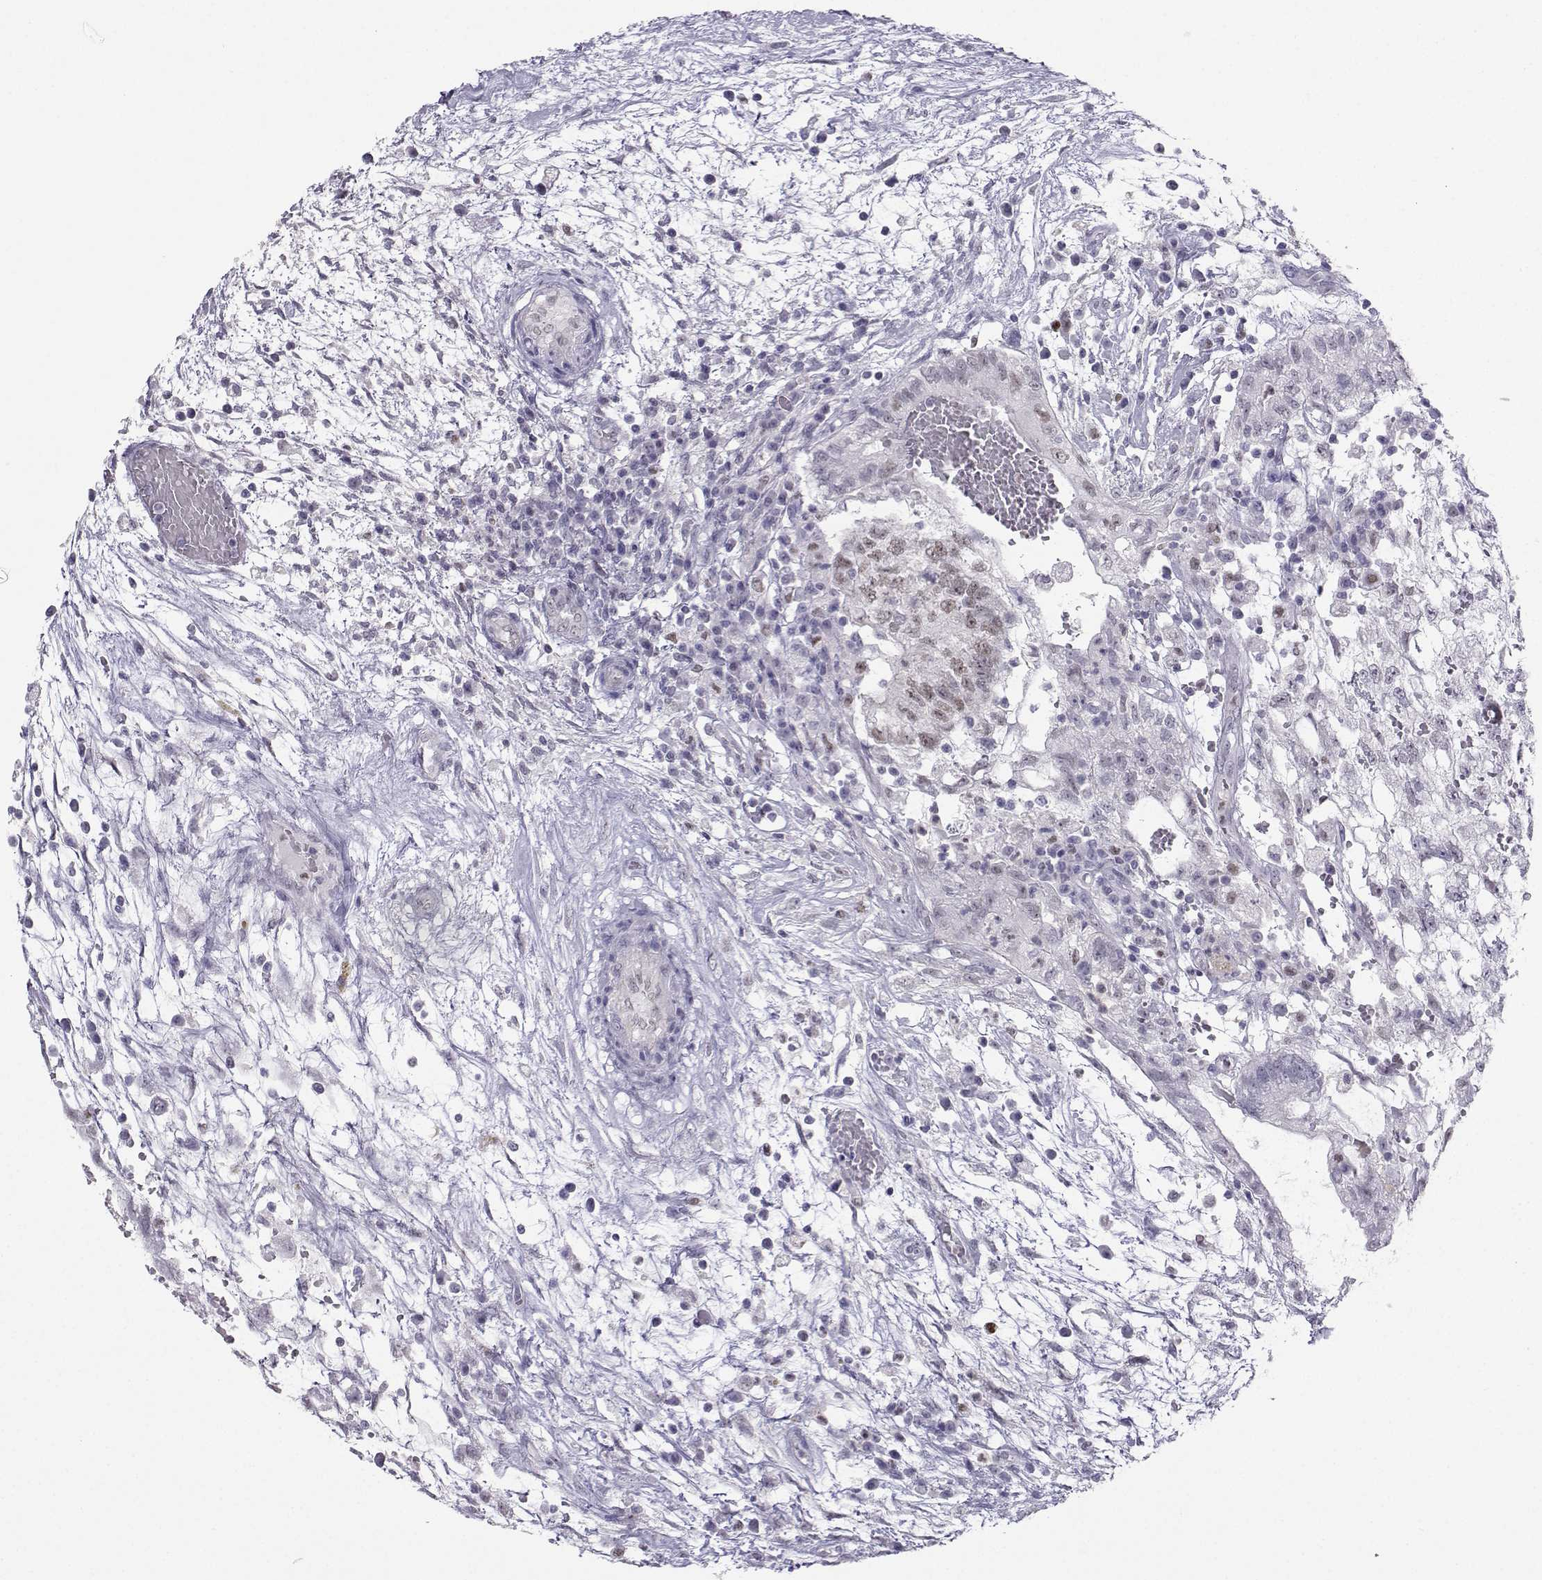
{"staining": {"intensity": "weak", "quantity": "<25%", "location": "nuclear"}, "tissue": "testis cancer", "cell_type": "Tumor cells", "image_type": "cancer", "snomed": [{"axis": "morphology", "description": "Normal tissue, NOS"}, {"axis": "morphology", "description": "Carcinoma, Embryonal, NOS"}, {"axis": "topography", "description": "Testis"}, {"axis": "topography", "description": "Epididymis"}], "caption": "Testis embryonal carcinoma stained for a protein using immunohistochemistry demonstrates no expression tumor cells.", "gene": "TEDC2", "patient": {"sex": "male", "age": 32}}